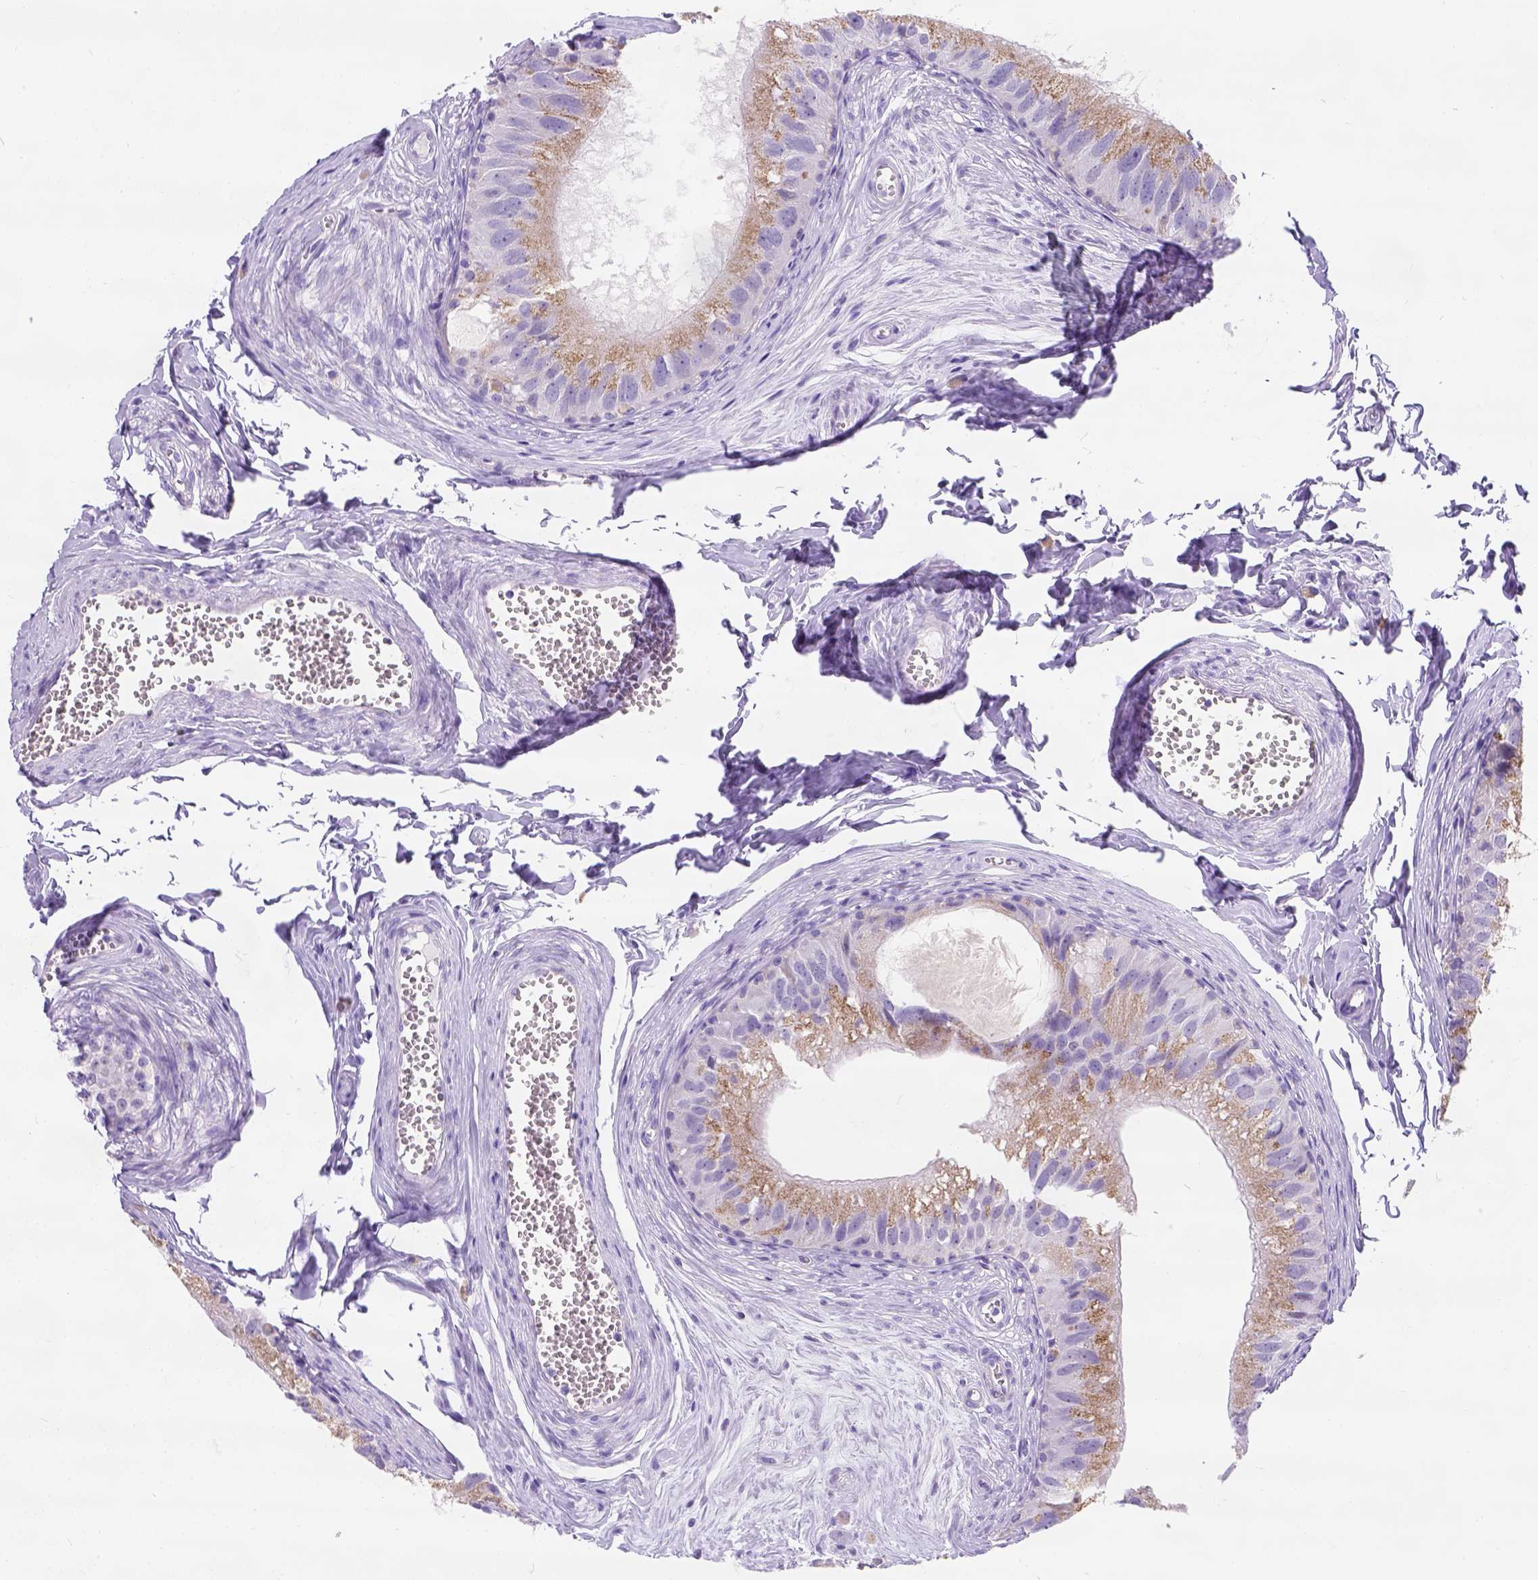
{"staining": {"intensity": "moderate", "quantity": ">75%", "location": "cytoplasmic/membranous"}, "tissue": "epididymis", "cell_type": "Glandular cells", "image_type": "normal", "snomed": [{"axis": "morphology", "description": "Normal tissue, NOS"}, {"axis": "topography", "description": "Epididymis"}], "caption": "Brown immunohistochemical staining in benign human epididymis demonstrates moderate cytoplasmic/membranous expression in approximately >75% of glandular cells.", "gene": "PHF7", "patient": {"sex": "male", "age": 45}}